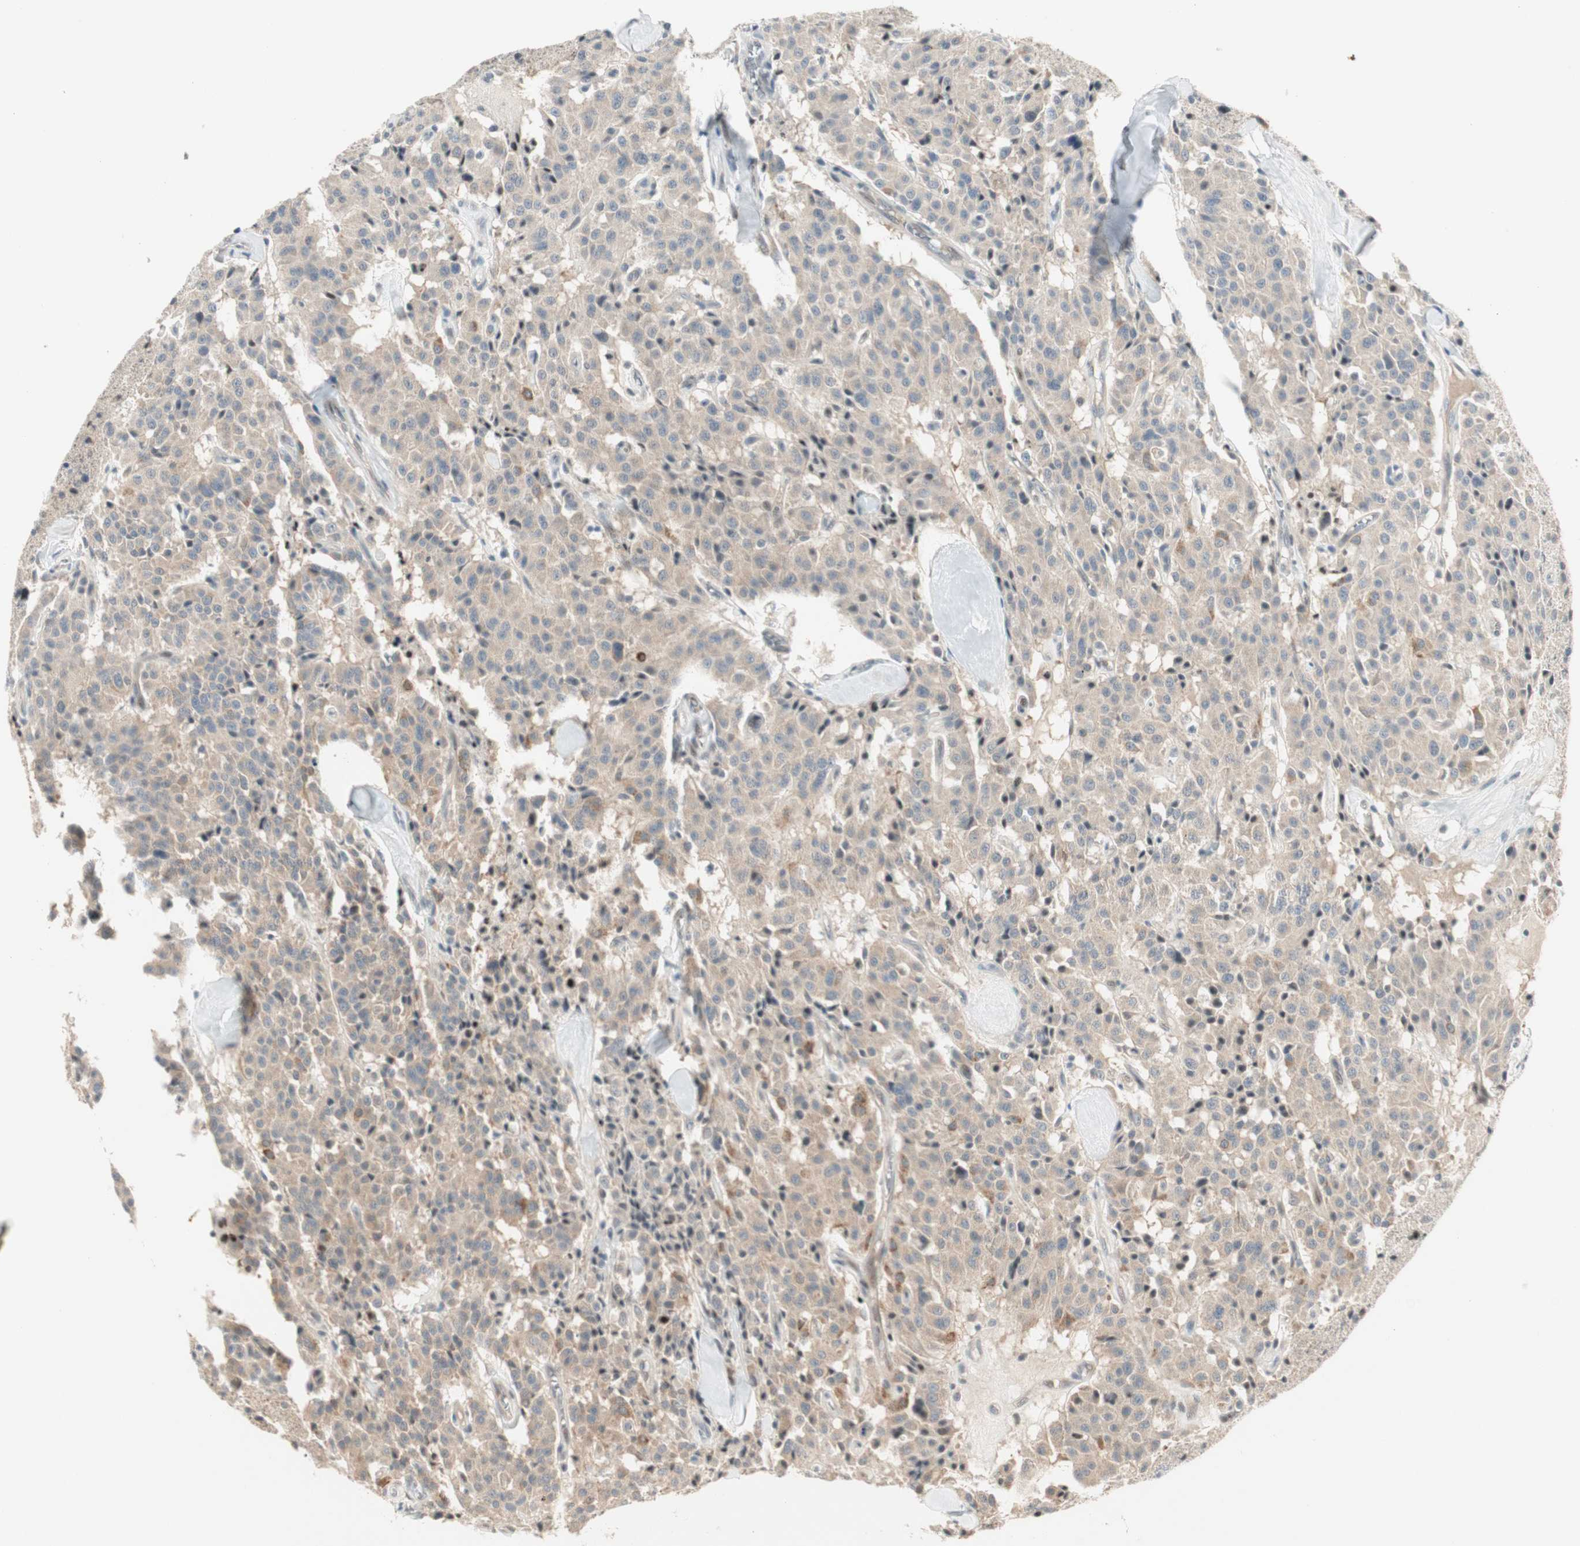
{"staining": {"intensity": "weak", "quantity": "25%-75%", "location": "cytoplasmic/membranous"}, "tissue": "carcinoid", "cell_type": "Tumor cells", "image_type": "cancer", "snomed": [{"axis": "morphology", "description": "Carcinoid, malignant, NOS"}, {"axis": "topography", "description": "Lung"}], "caption": "High-magnification brightfield microscopy of carcinoid stained with DAB (3,3'-diaminobenzidine) (brown) and counterstained with hematoxylin (blue). tumor cells exhibit weak cytoplasmic/membranous expression is appreciated in about25%-75% of cells.", "gene": "ACSL5", "patient": {"sex": "male", "age": 30}}